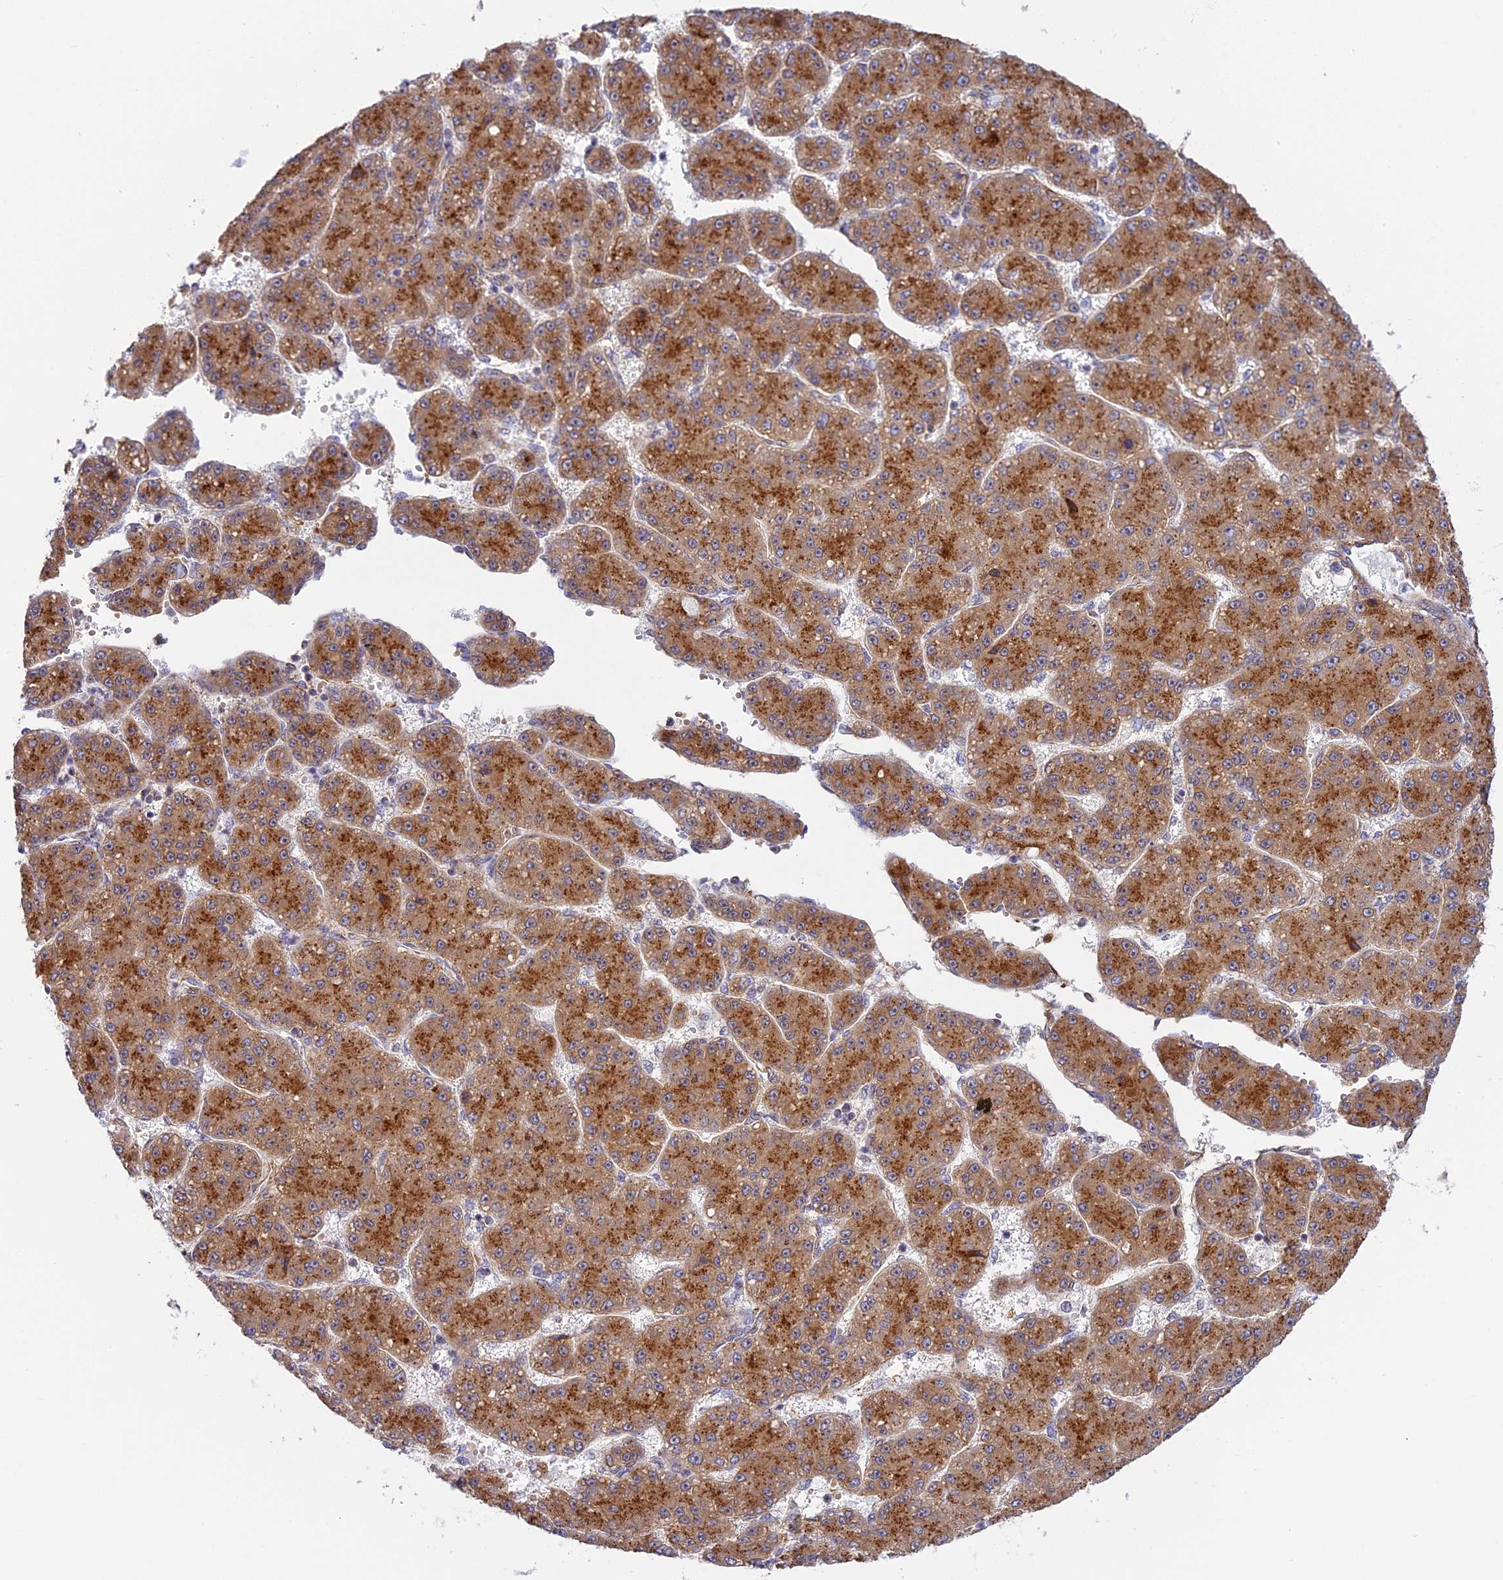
{"staining": {"intensity": "moderate", "quantity": ">75%", "location": "cytoplasmic/membranous"}, "tissue": "liver cancer", "cell_type": "Tumor cells", "image_type": "cancer", "snomed": [{"axis": "morphology", "description": "Carcinoma, Hepatocellular, NOS"}, {"axis": "topography", "description": "Liver"}], "caption": "A micrograph of human liver cancer stained for a protein demonstrates moderate cytoplasmic/membranous brown staining in tumor cells.", "gene": "HEATR5B", "patient": {"sex": "male", "age": 67}}